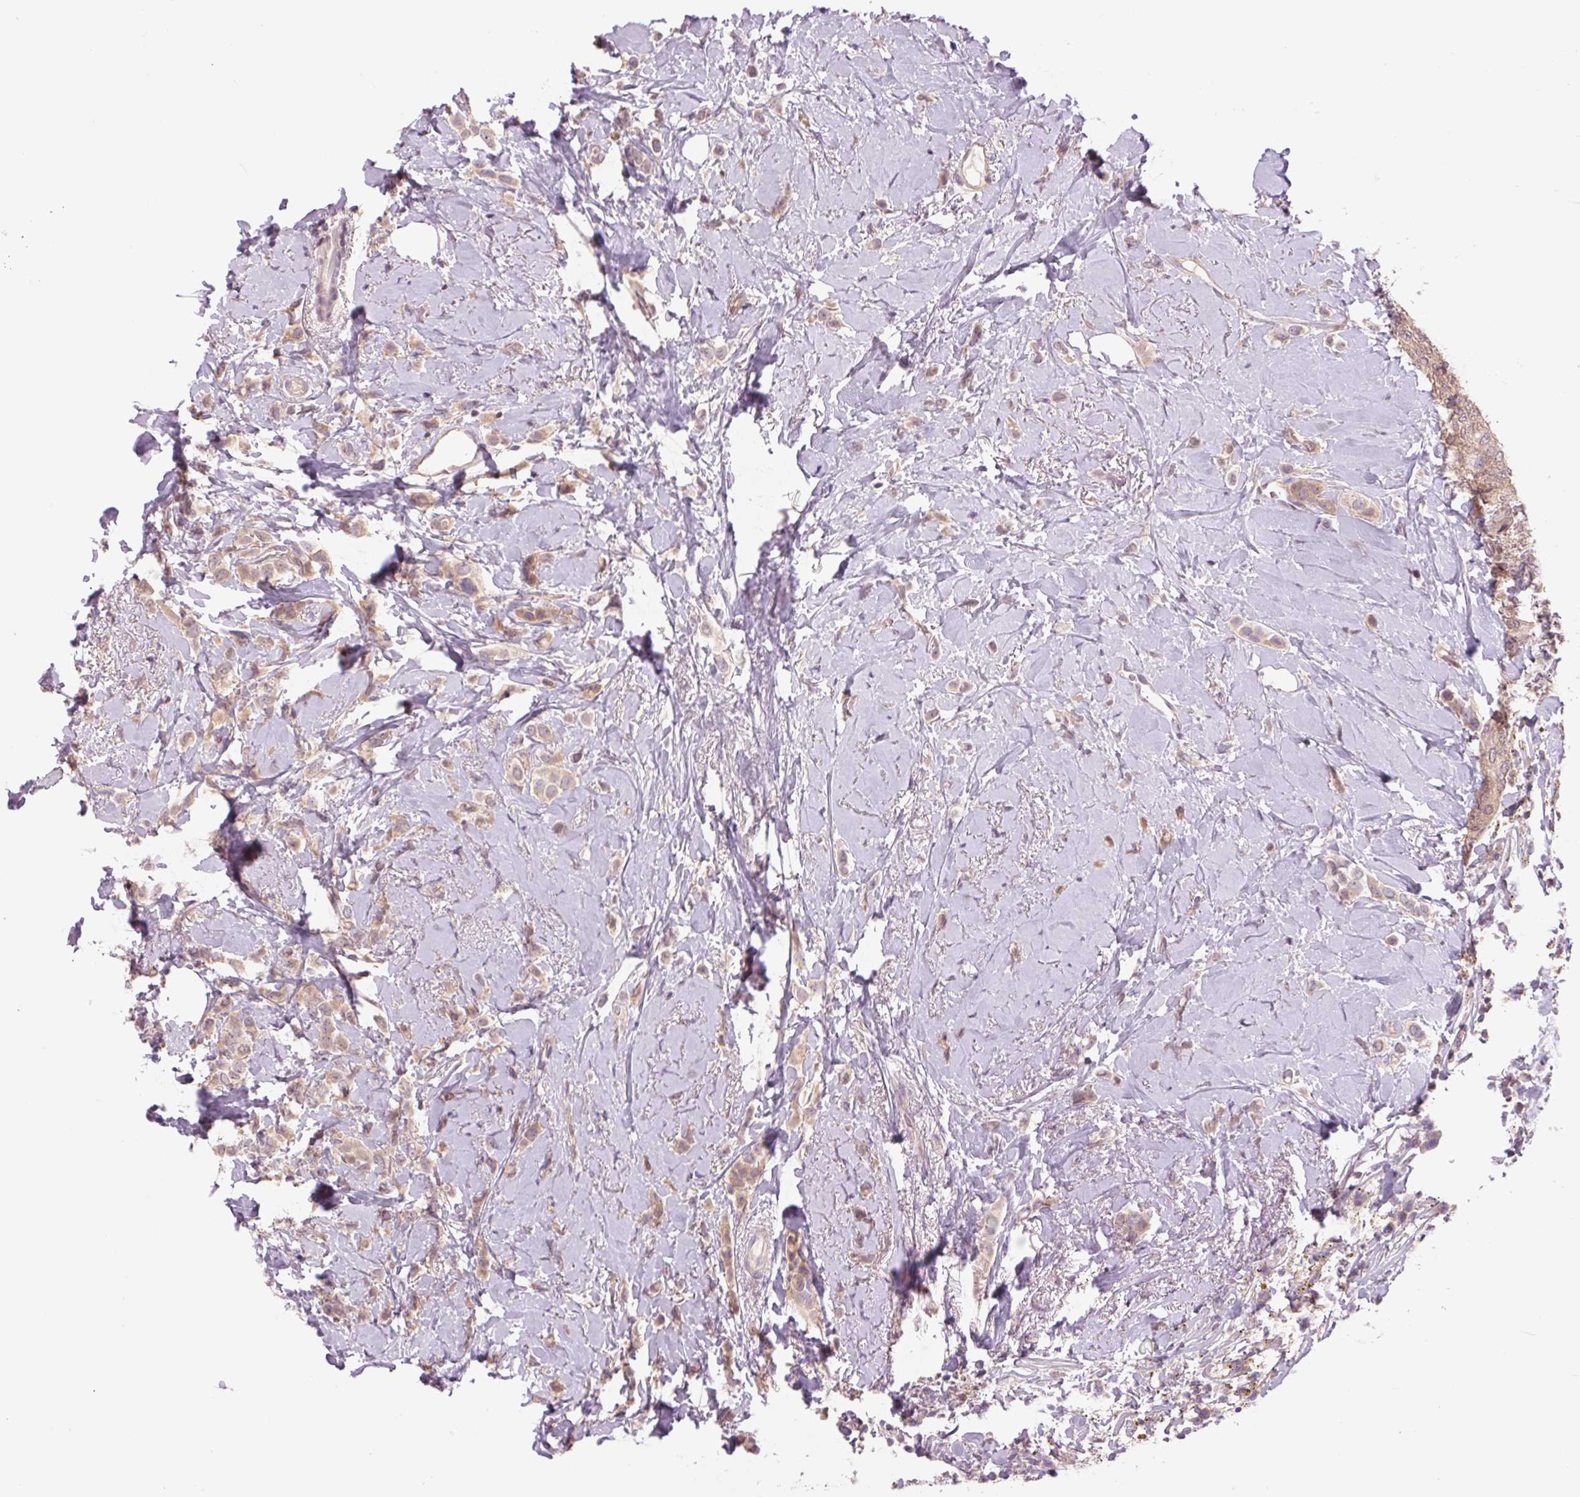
{"staining": {"intensity": "weak", "quantity": ">75%", "location": "cytoplasmic/membranous"}, "tissue": "breast cancer", "cell_type": "Tumor cells", "image_type": "cancer", "snomed": [{"axis": "morphology", "description": "Lobular carcinoma"}, {"axis": "topography", "description": "Breast"}], "caption": "This histopathology image displays lobular carcinoma (breast) stained with immunohistochemistry (IHC) to label a protein in brown. The cytoplasmic/membranous of tumor cells show weak positivity for the protein. Nuclei are counter-stained blue.", "gene": "SH3RF2", "patient": {"sex": "female", "age": 66}}